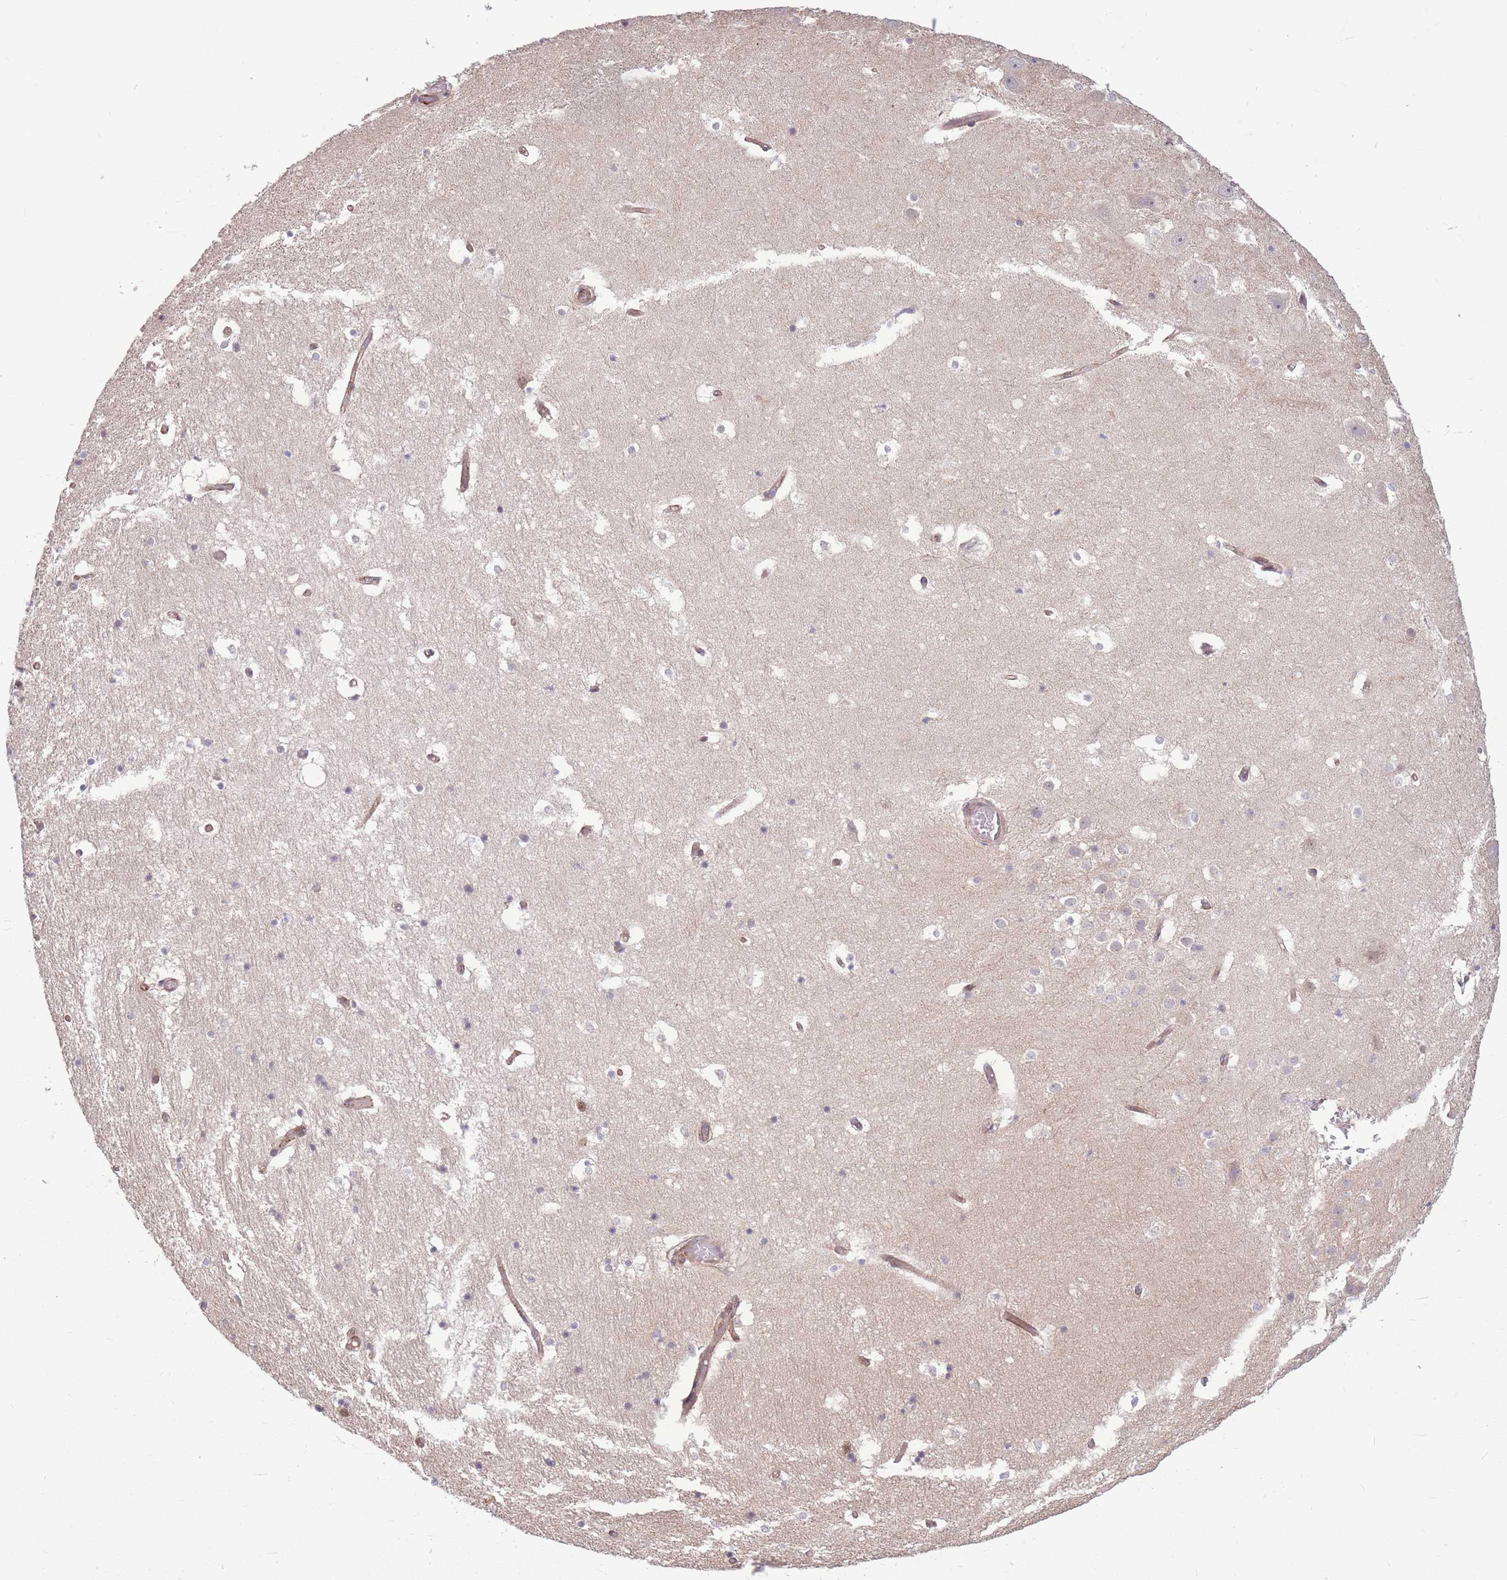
{"staining": {"intensity": "weak", "quantity": "<25%", "location": "nuclear"}, "tissue": "hippocampus", "cell_type": "Glial cells", "image_type": "normal", "snomed": [{"axis": "morphology", "description": "Normal tissue, NOS"}, {"axis": "topography", "description": "Hippocampus"}], "caption": "Protein analysis of normal hippocampus displays no significant positivity in glial cells.", "gene": "TCF20", "patient": {"sex": "female", "age": 52}}